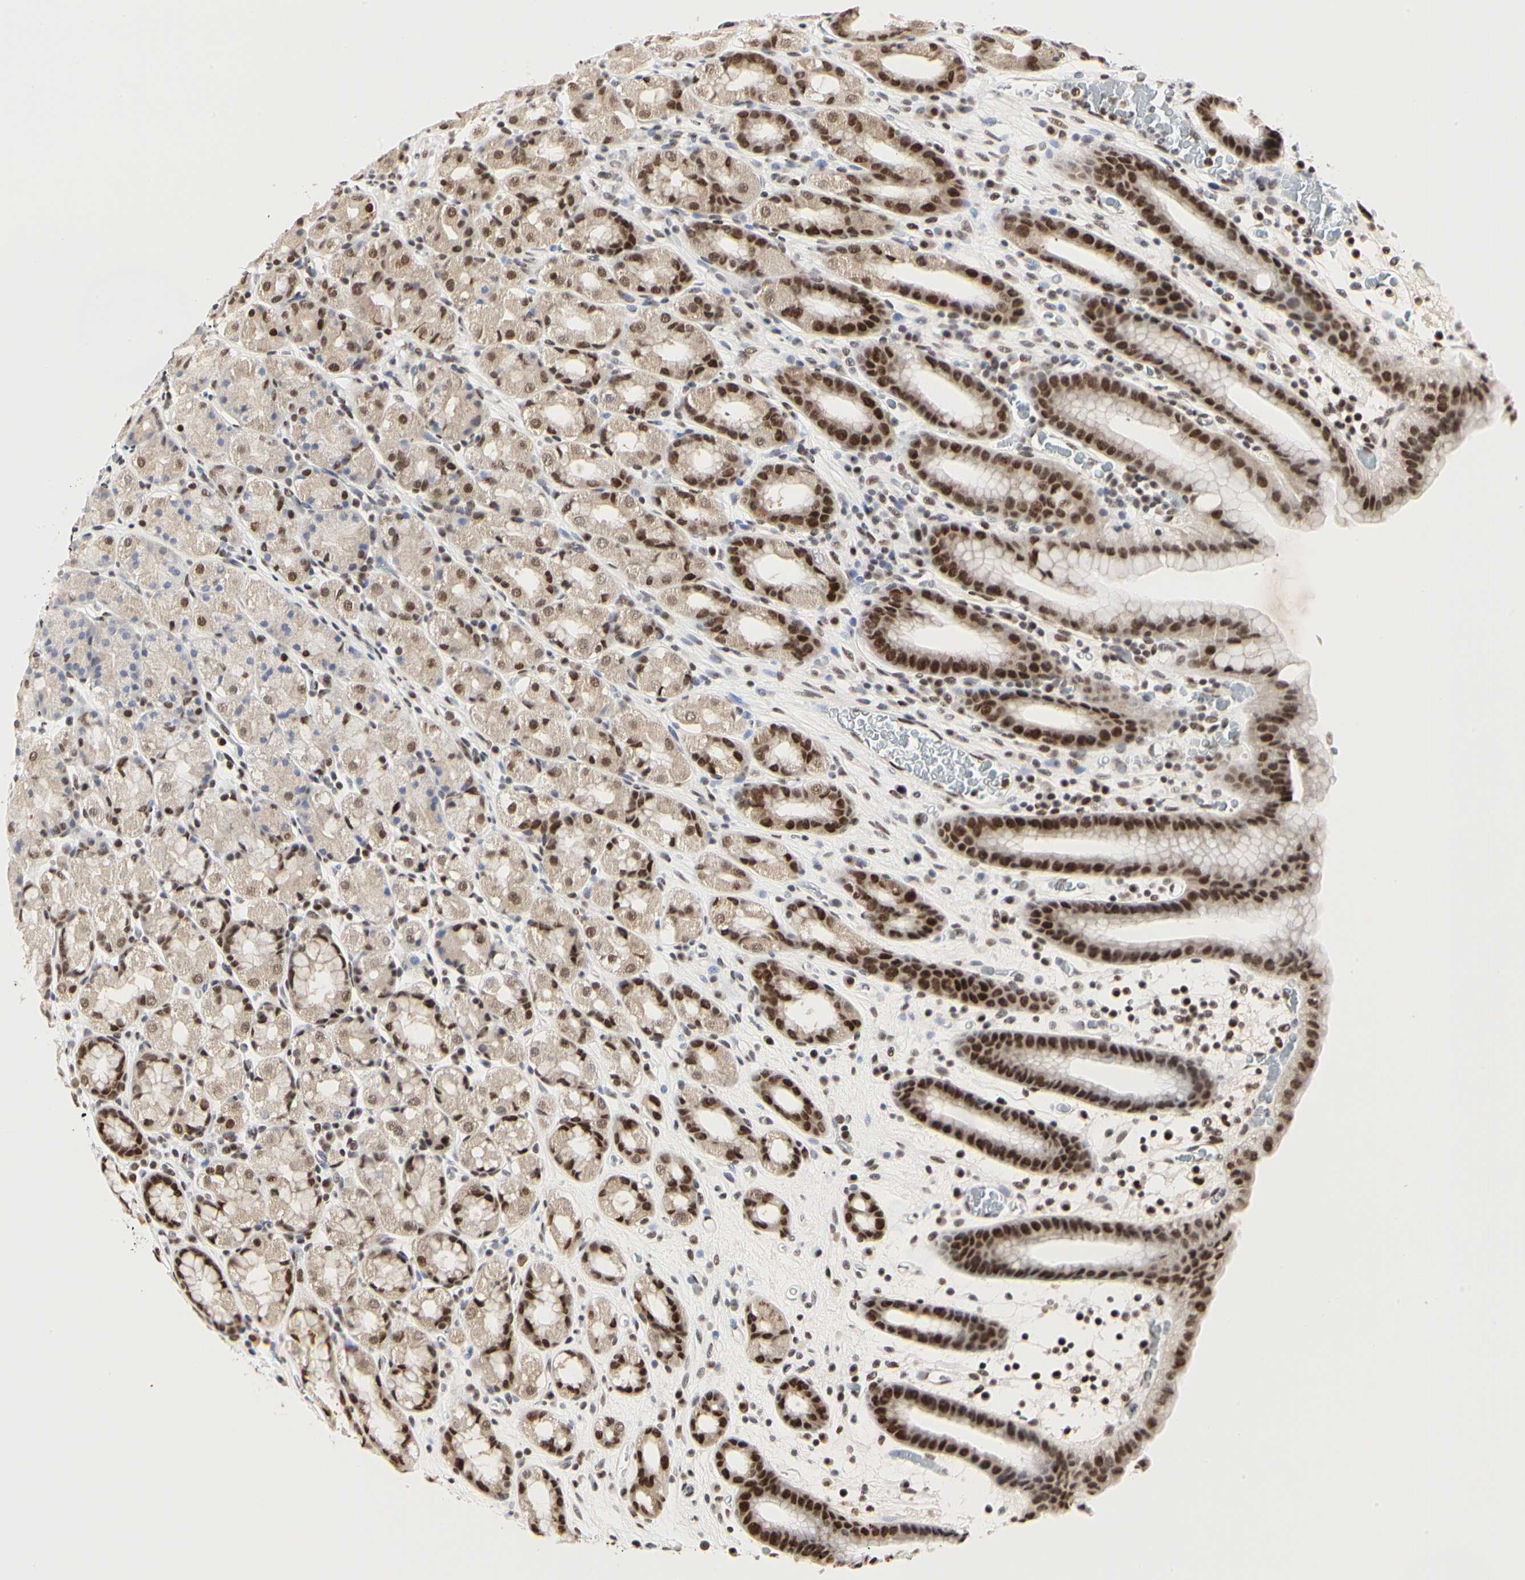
{"staining": {"intensity": "moderate", "quantity": ">75%", "location": "nuclear"}, "tissue": "stomach", "cell_type": "Glandular cells", "image_type": "normal", "snomed": [{"axis": "morphology", "description": "Normal tissue, NOS"}, {"axis": "topography", "description": "Stomach, upper"}], "caption": "High-power microscopy captured an immunohistochemistry (IHC) photomicrograph of unremarkable stomach, revealing moderate nuclear expression in approximately >75% of glandular cells.", "gene": "PRMT3", "patient": {"sex": "male", "age": 68}}